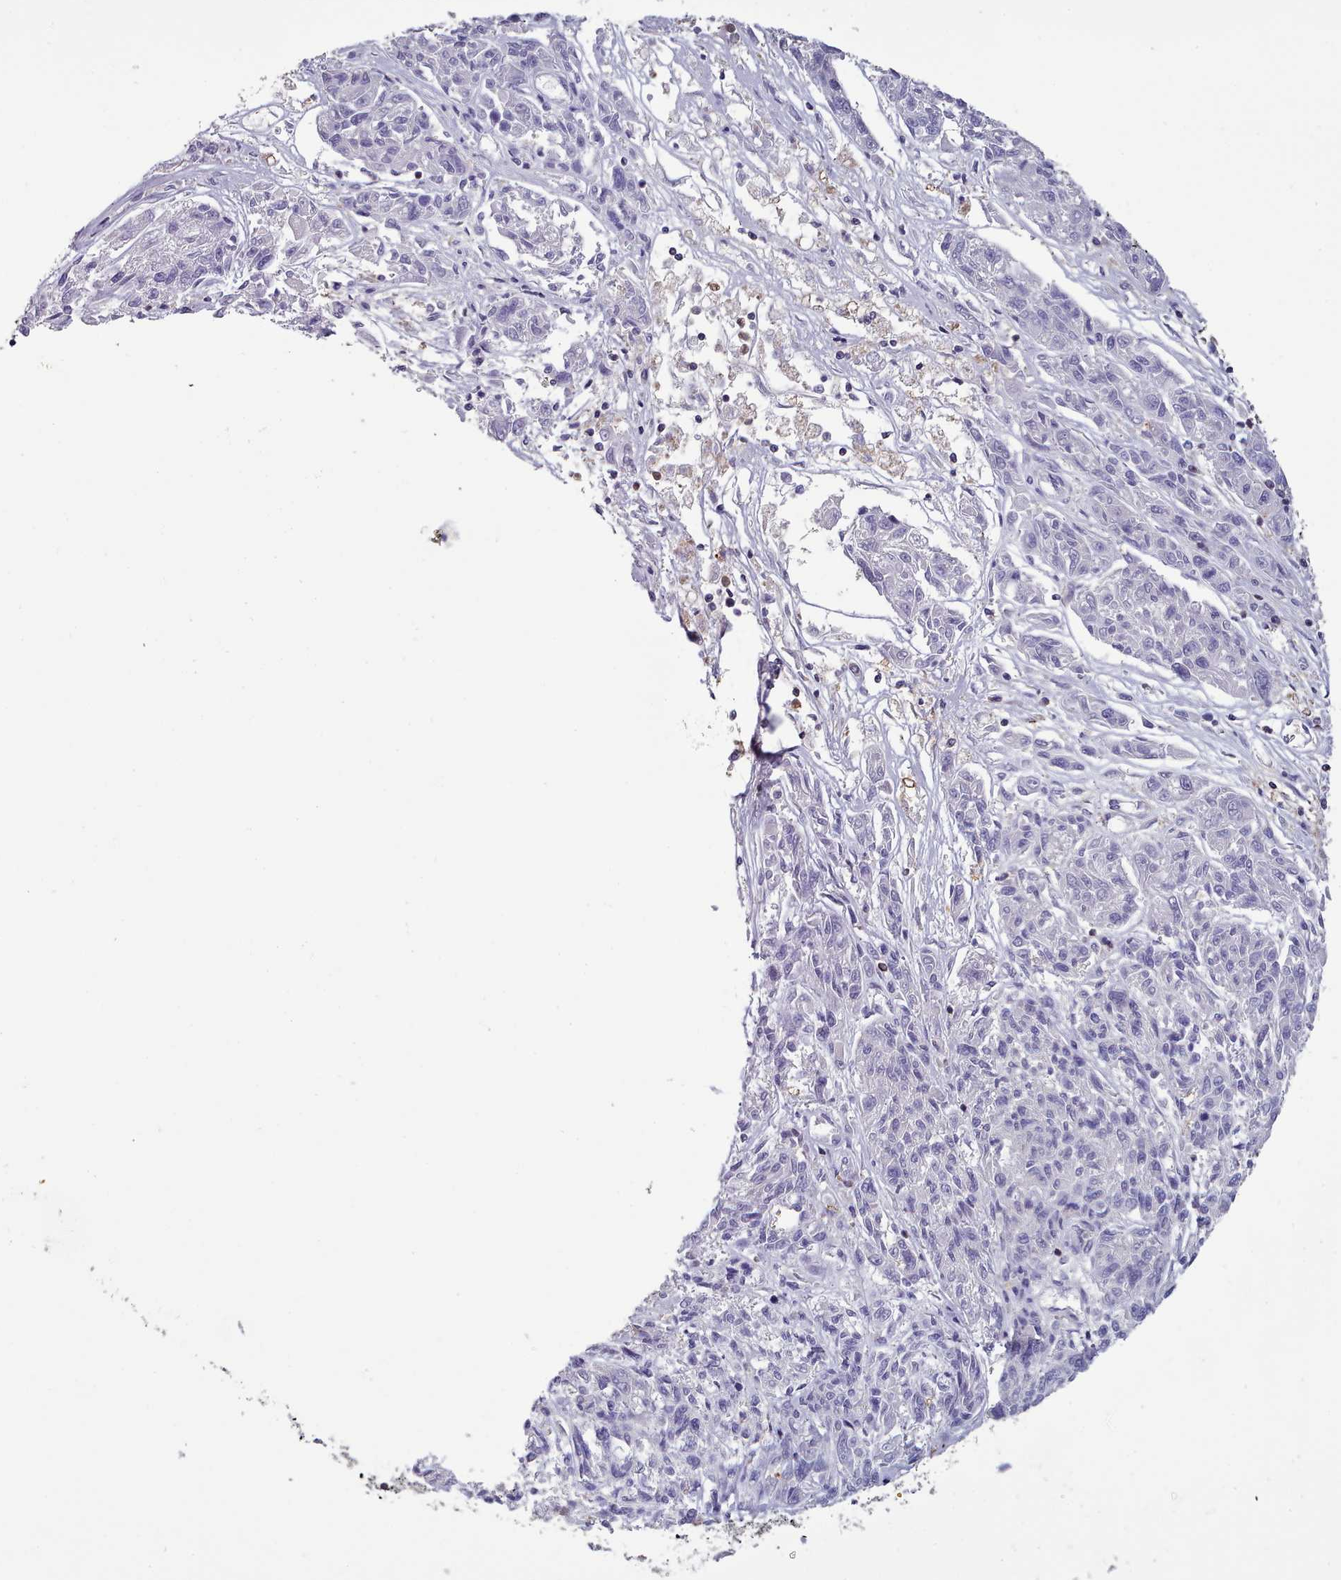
{"staining": {"intensity": "negative", "quantity": "none", "location": "none"}, "tissue": "melanoma", "cell_type": "Tumor cells", "image_type": "cancer", "snomed": [{"axis": "morphology", "description": "Malignant melanoma, NOS"}, {"axis": "topography", "description": "Skin"}], "caption": "Tumor cells show no significant protein expression in melanoma. Nuclei are stained in blue.", "gene": "RAC2", "patient": {"sex": "male", "age": 53}}